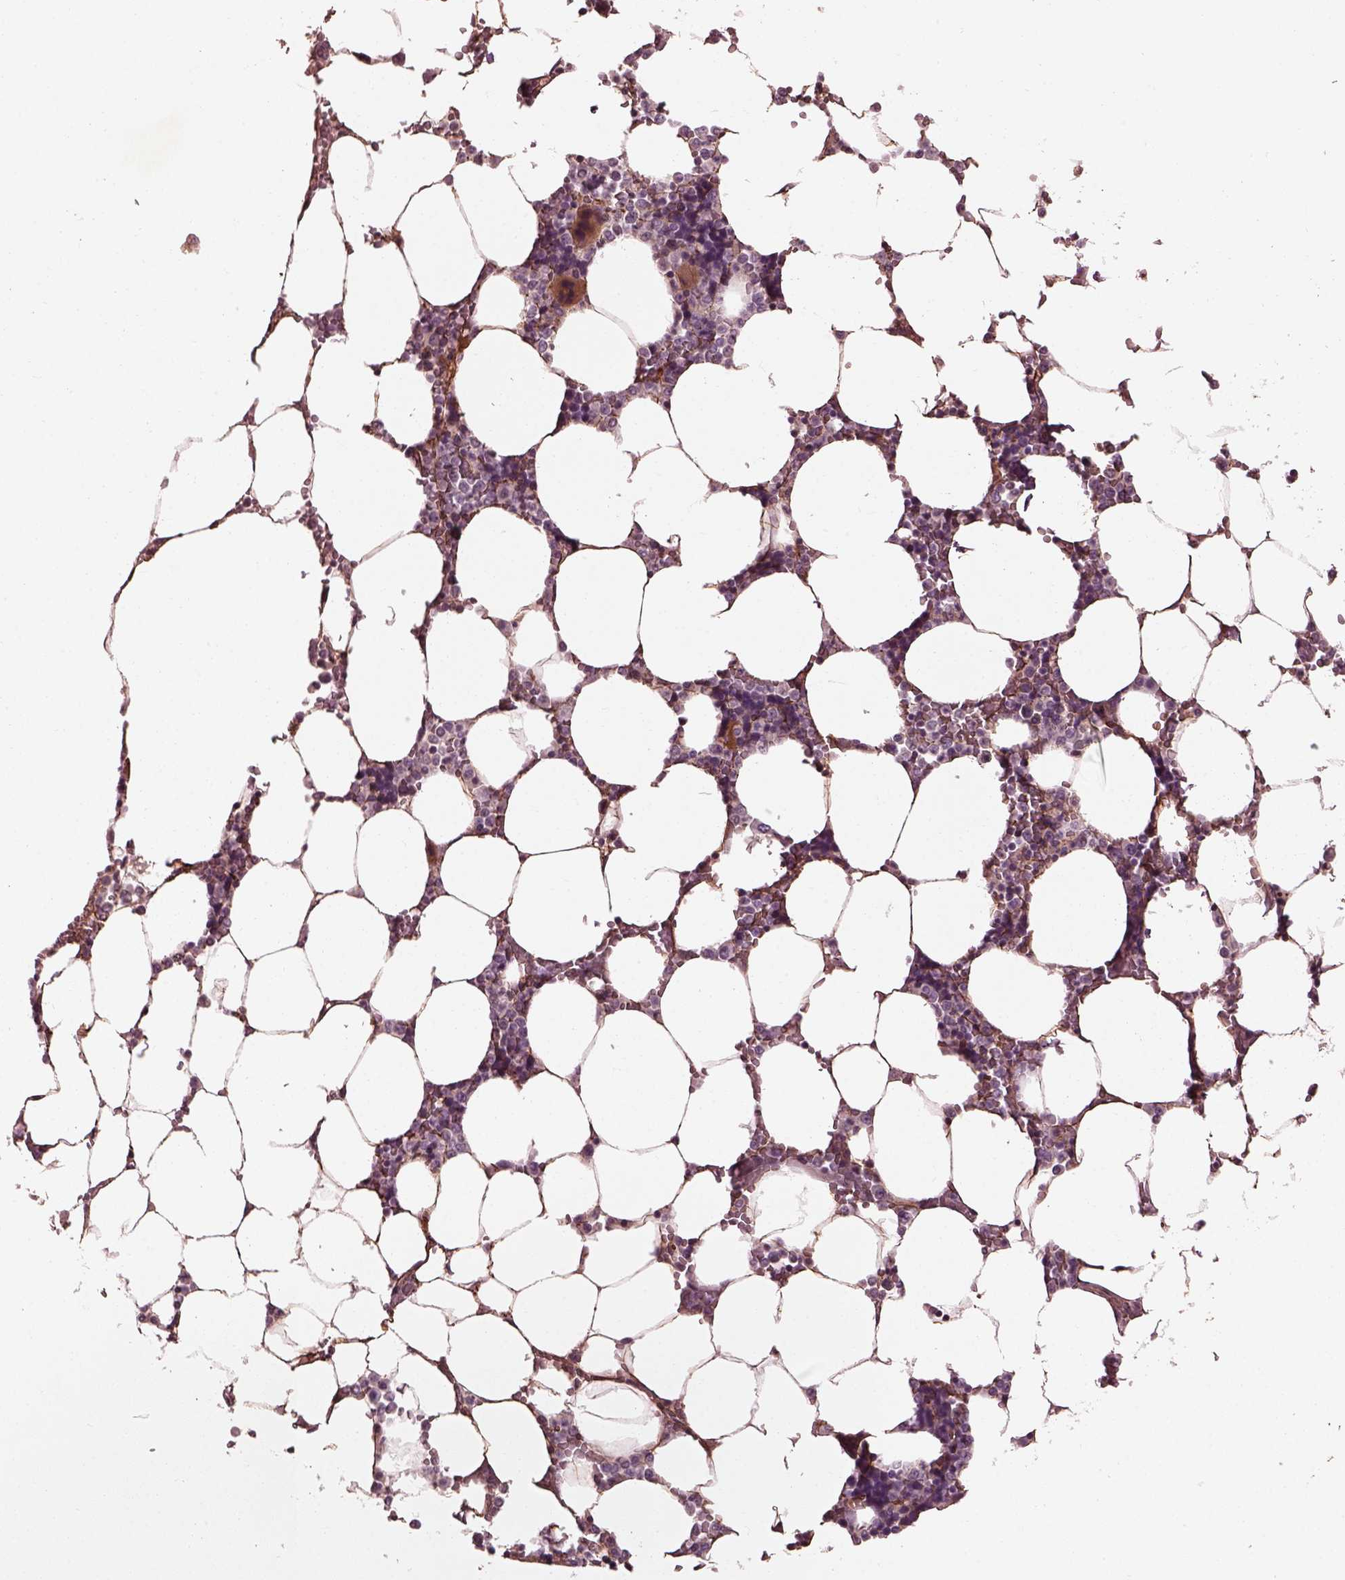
{"staining": {"intensity": "moderate", "quantity": "<25%", "location": "cytoplasmic/membranous"}, "tissue": "bone marrow", "cell_type": "Hematopoietic cells", "image_type": "normal", "snomed": [{"axis": "morphology", "description": "Normal tissue, NOS"}, {"axis": "topography", "description": "Bone marrow"}], "caption": "Hematopoietic cells display moderate cytoplasmic/membranous staining in about <25% of cells in benign bone marrow. The staining is performed using DAB brown chromogen to label protein expression. The nuclei are counter-stained blue using hematoxylin.", "gene": "EFEMP1", "patient": {"sex": "female", "age": 52}}